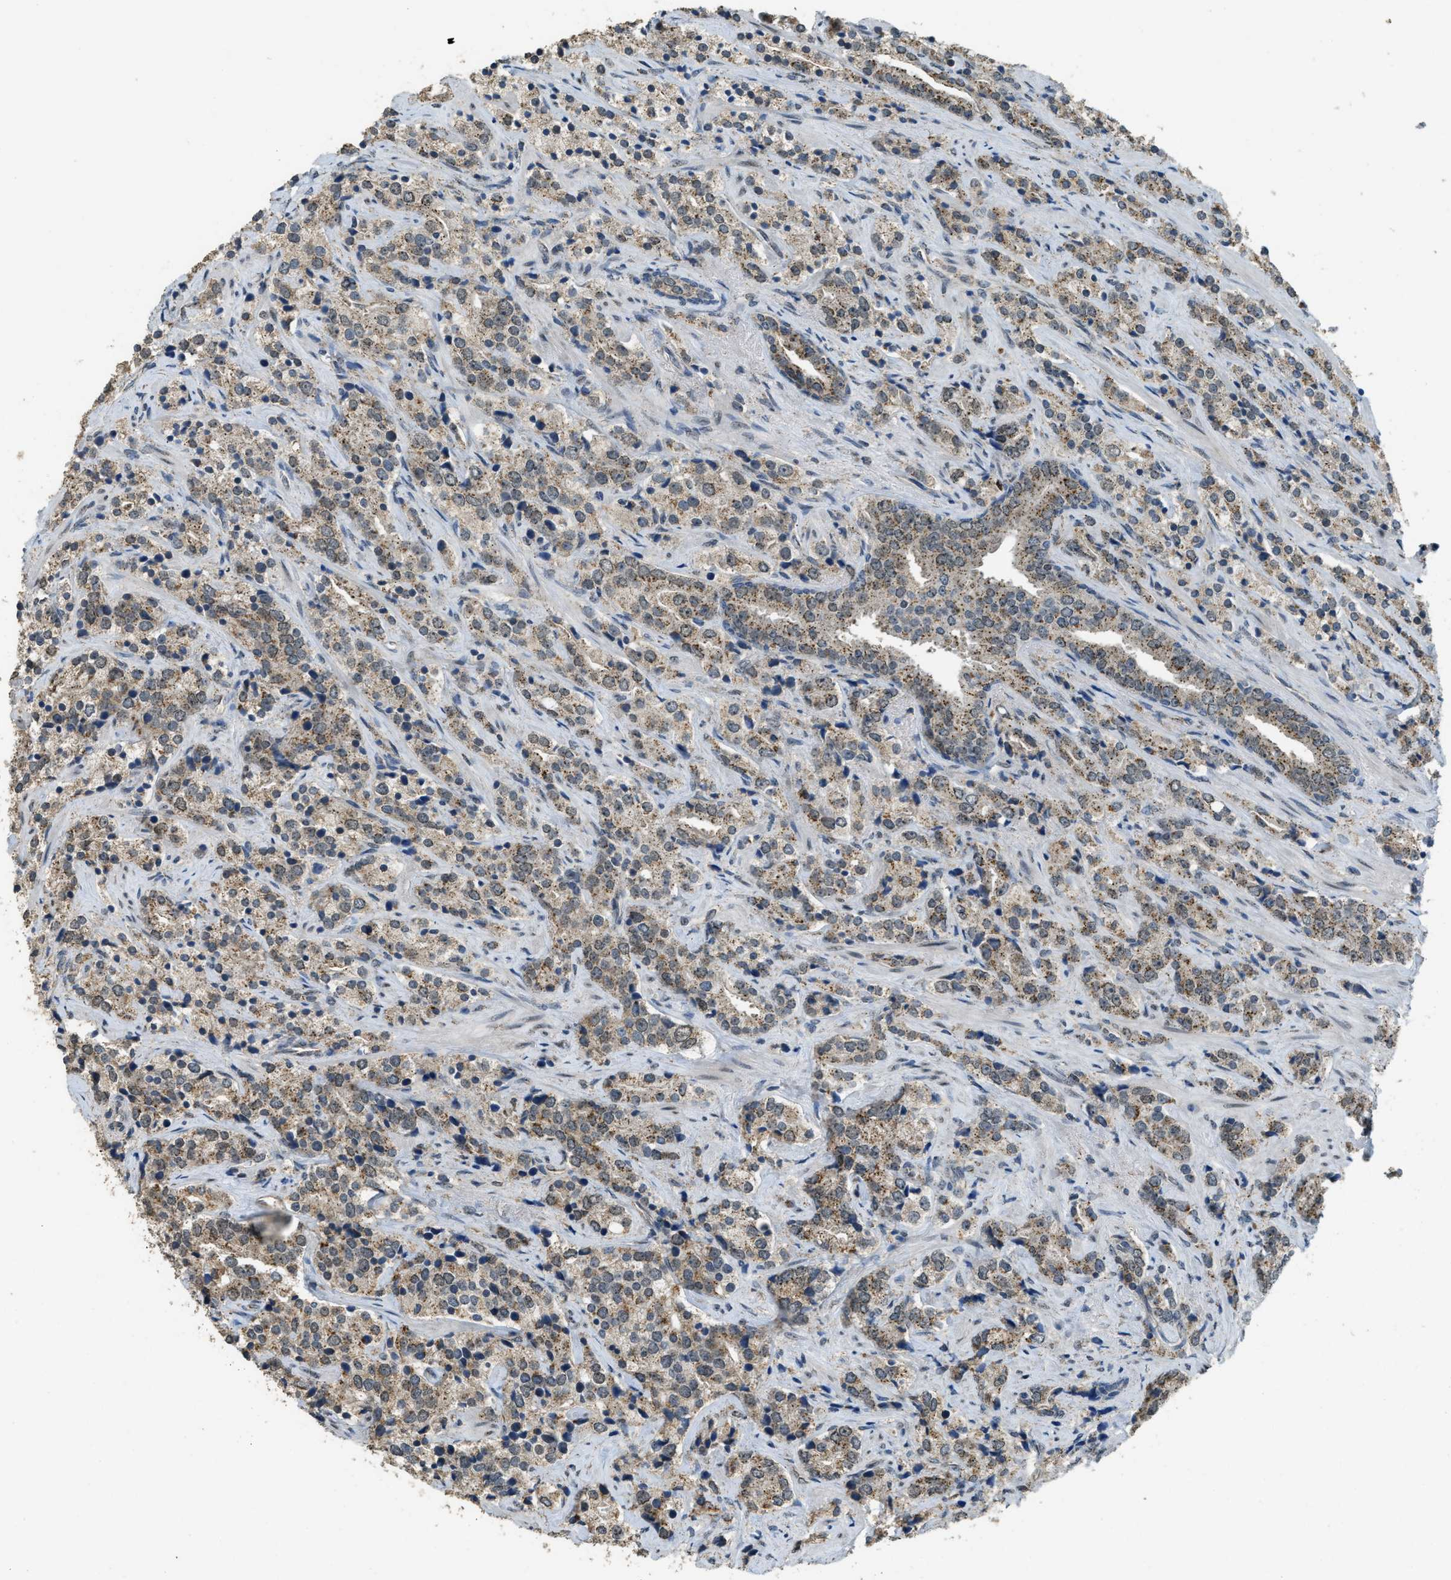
{"staining": {"intensity": "moderate", "quantity": ">75%", "location": "cytoplasmic/membranous"}, "tissue": "prostate cancer", "cell_type": "Tumor cells", "image_type": "cancer", "snomed": [{"axis": "morphology", "description": "Adenocarcinoma, High grade"}, {"axis": "topography", "description": "Prostate"}], "caption": "High-power microscopy captured an IHC image of prostate cancer (high-grade adenocarcinoma), revealing moderate cytoplasmic/membranous positivity in approximately >75% of tumor cells.", "gene": "IPO7", "patient": {"sex": "male", "age": 71}}